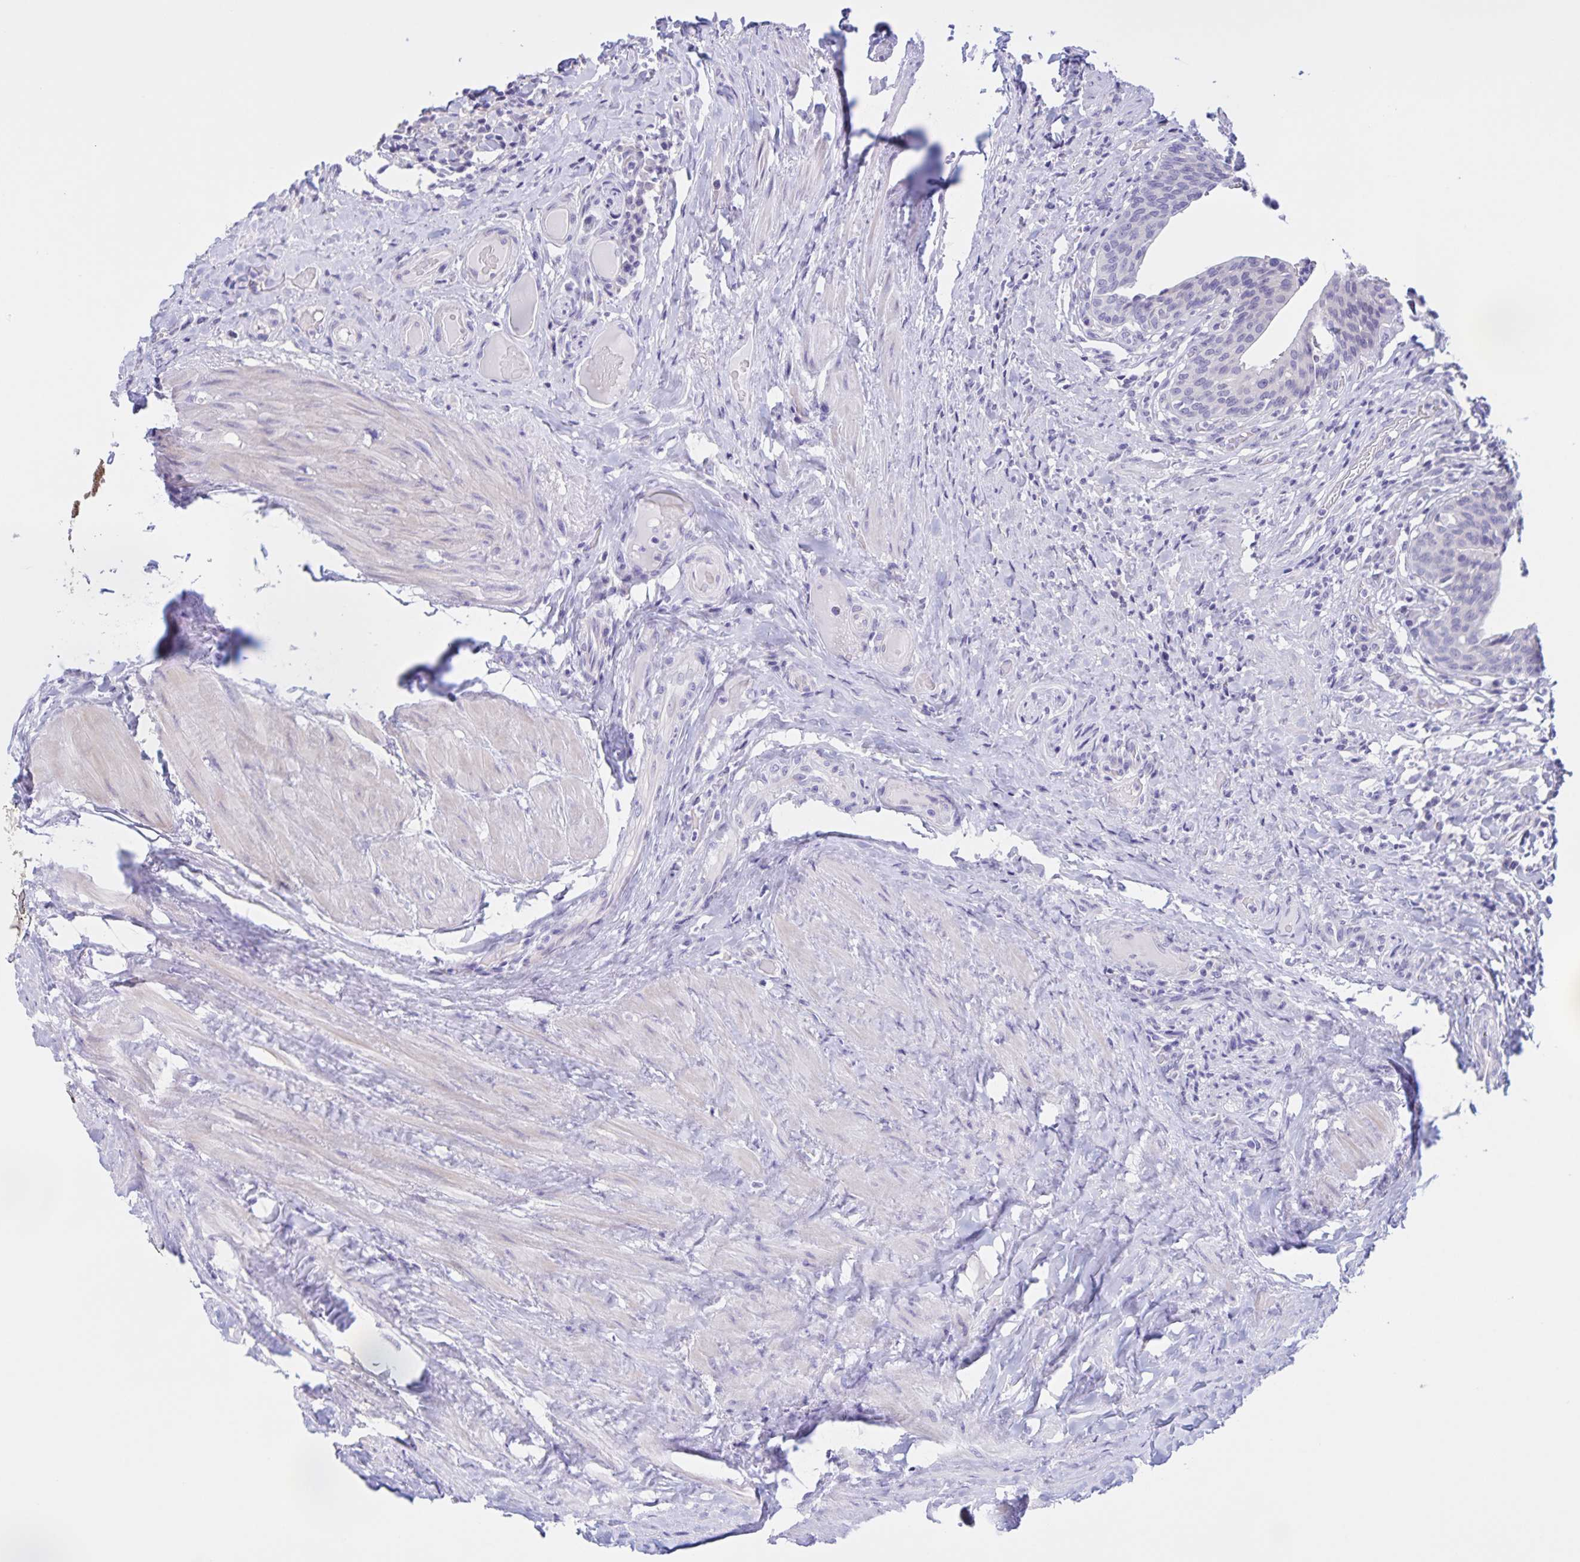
{"staining": {"intensity": "negative", "quantity": "none", "location": "none"}, "tissue": "urinary bladder", "cell_type": "Urothelial cells", "image_type": "normal", "snomed": [{"axis": "morphology", "description": "Normal tissue, NOS"}, {"axis": "topography", "description": "Urinary bladder"}, {"axis": "topography", "description": "Peripheral nerve tissue"}], "caption": "Urothelial cells are negative for brown protein staining in unremarkable urinary bladder. (DAB immunohistochemistry (IHC) with hematoxylin counter stain).", "gene": "DMGDH", "patient": {"sex": "male", "age": 66}}